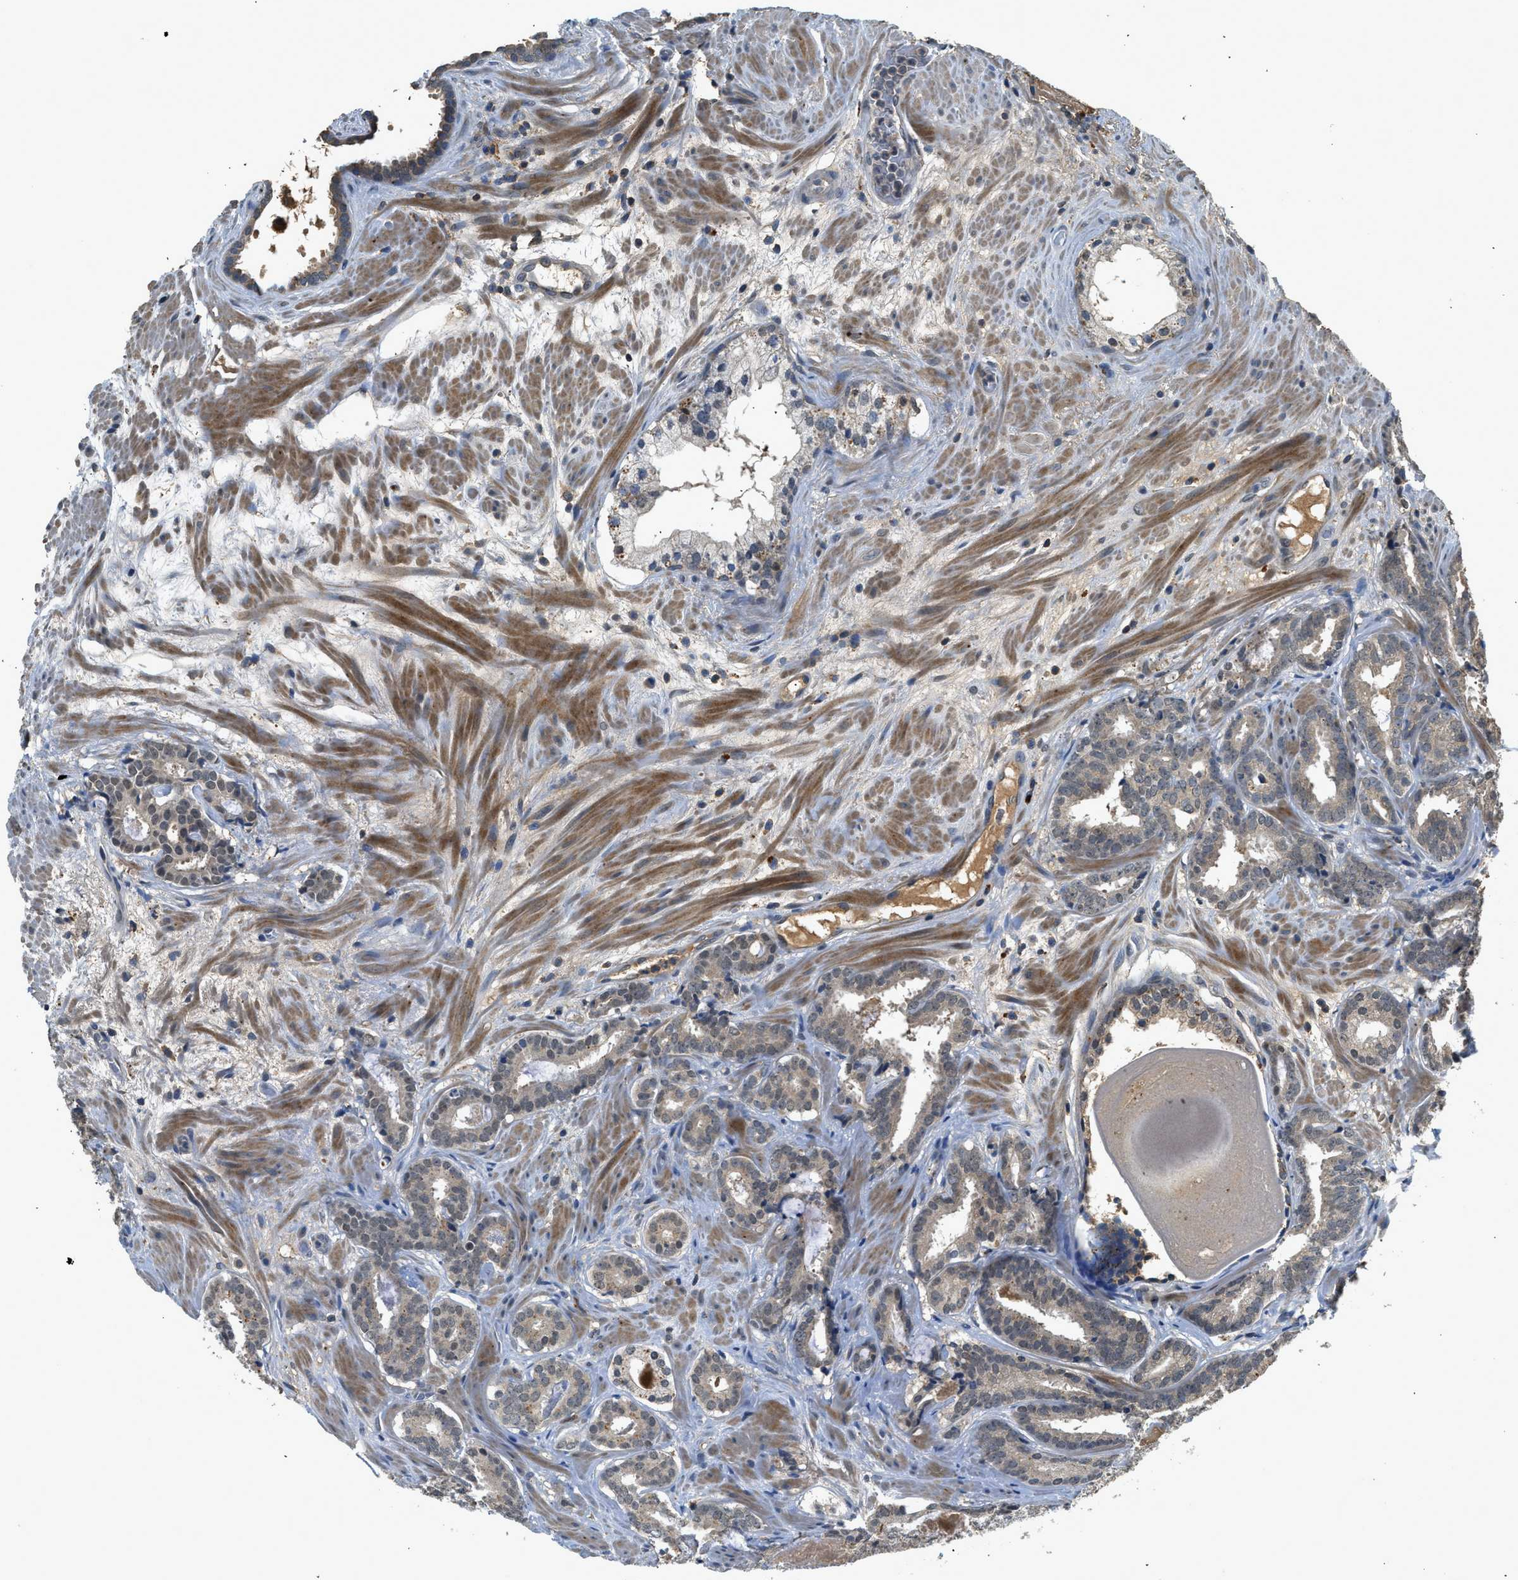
{"staining": {"intensity": "weak", "quantity": "25%-75%", "location": "cytoplasmic/membranous"}, "tissue": "prostate cancer", "cell_type": "Tumor cells", "image_type": "cancer", "snomed": [{"axis": "morphology", "description": "Adenocarcinoma, Low grade"}, {"axis": "topography", "description": "Prostate"}], "caption": "Immunohistochemical staining of human prostate low-grade adenocarcinoma demonstrates weak cytoplasmic/membranous protein staining in approximately 25%-75% of tumor cells. (Brightfield microscopy of DAB IHC at high magnification).", "gene": "SLC15A4", "patient": {"sex": "male", "age": 69}}